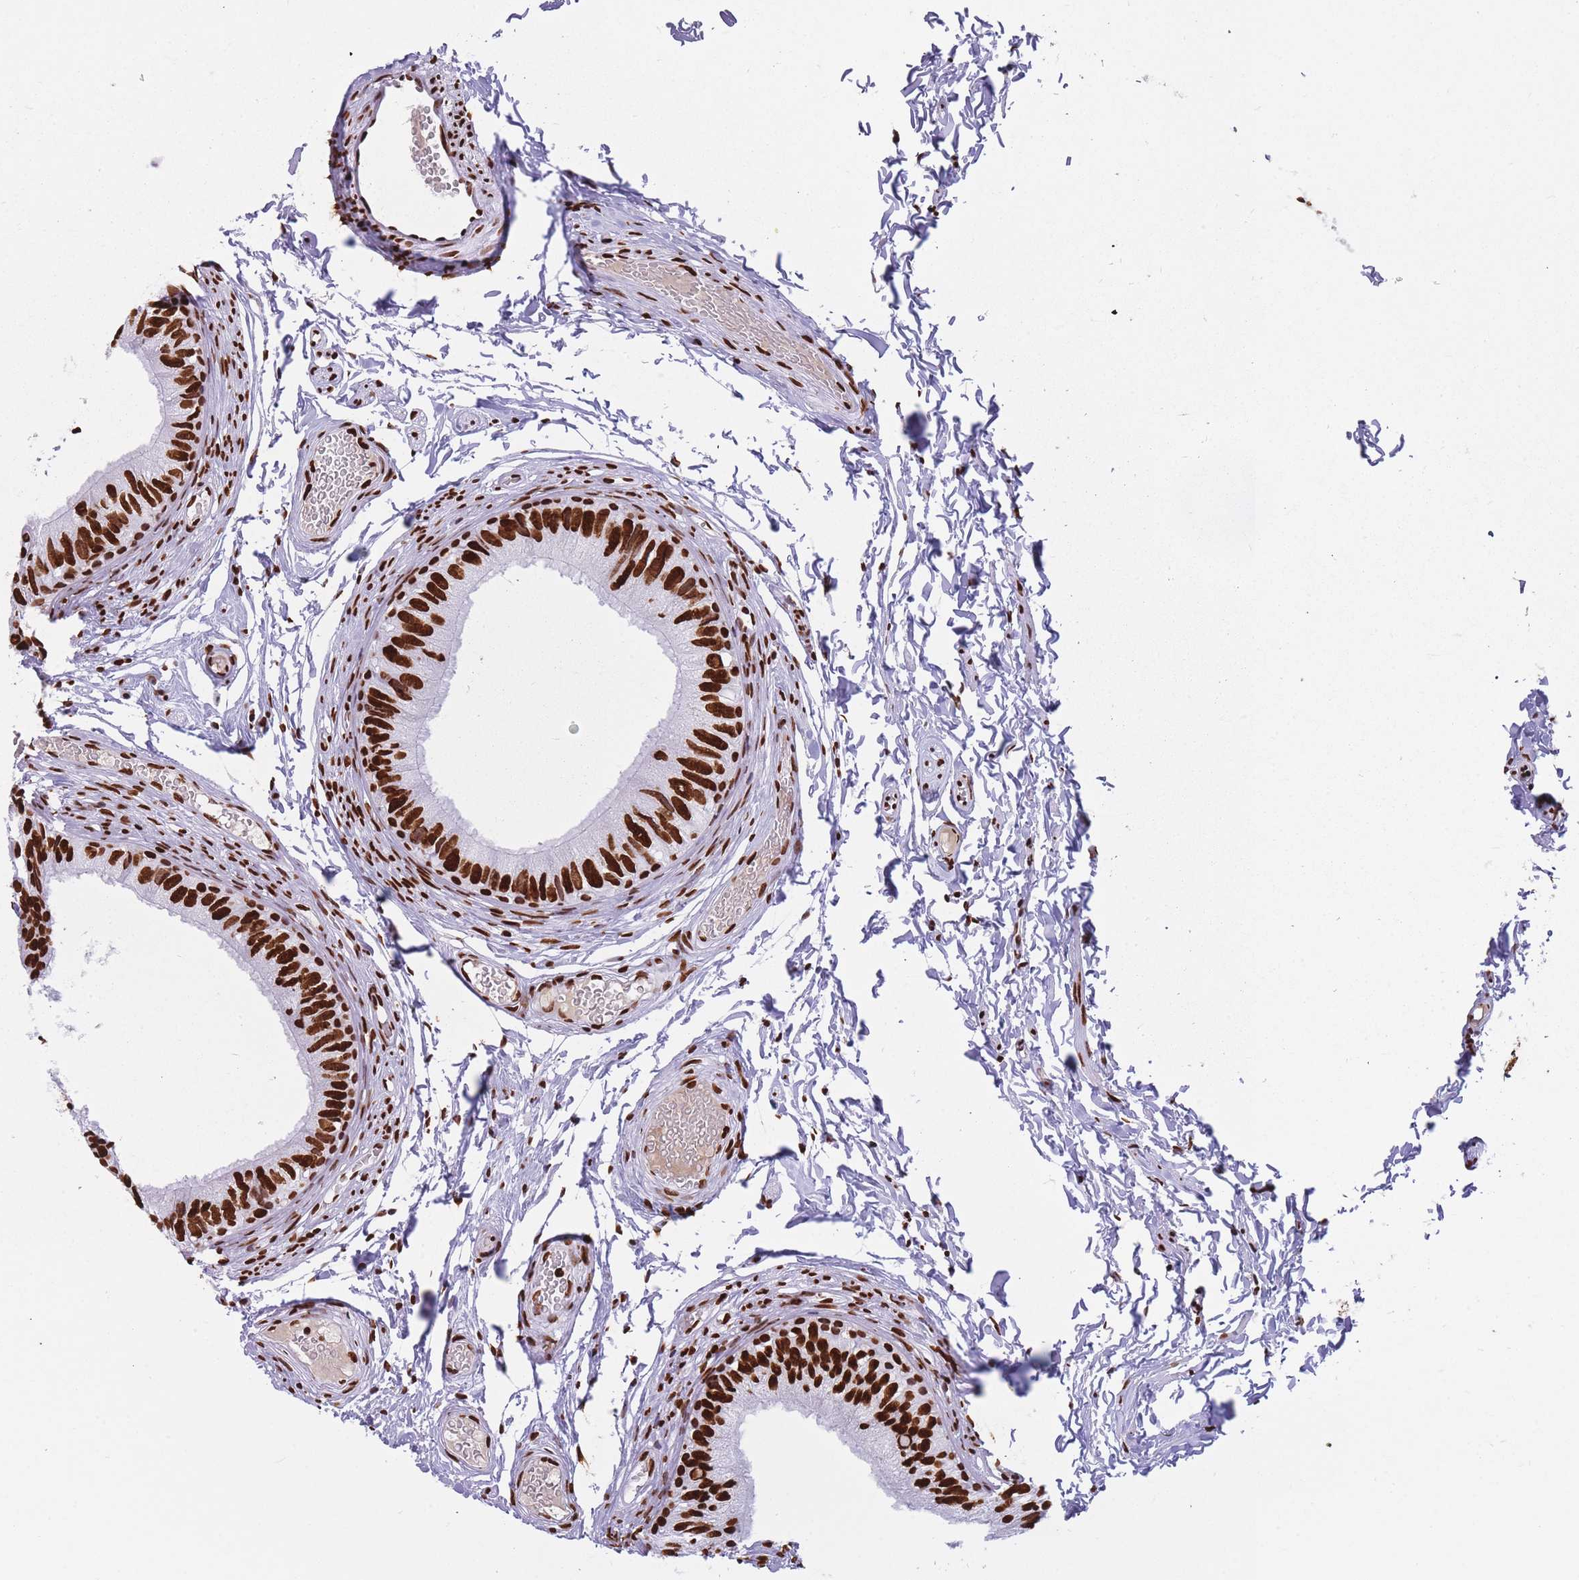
{"staining": {"intensity": "strong", "quantity": ">75%", "location": "nuclear"}, "tissue": "epididymis", "cell_type": "Glandular cells", "image_type": "normal", "snomed": [{"axis": "morphology", "description": "Normal tissue, NOS"}, {"axis": "topography", "description": "Epididymis"}], "caption": "Glandular cells display high levels of strong nuclear staining in approximately >75% of cells in normal human epididymis.", "gene": "HNRNPUL1", "patient": {"sex": "male", "age": 37}}